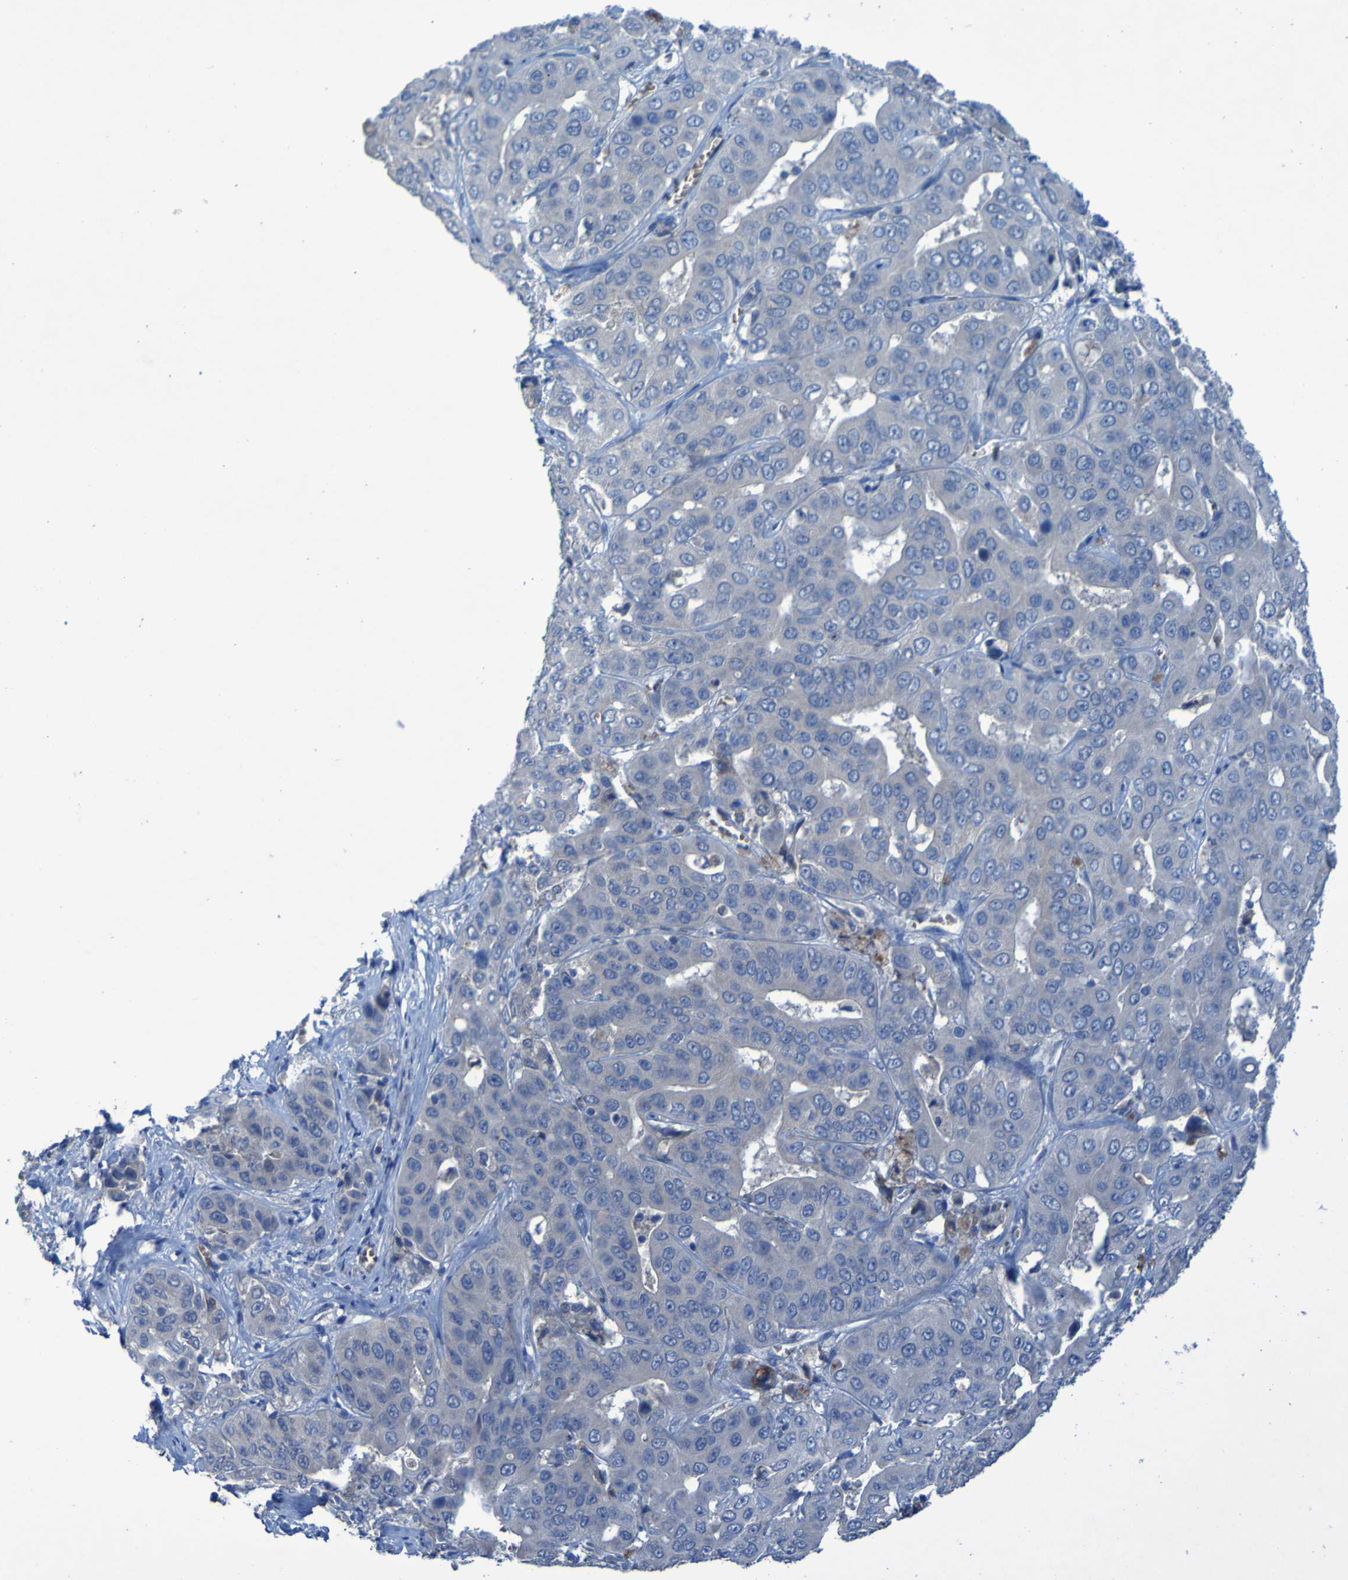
{"staining": {"intensity": "negative", "quantity": "none", "location": "none"}, "tissue": "liver cancer", "cell_type": "Tumor cells", "image_type": "cancer", "snomed": [{"axis": "morphology", "description": "Cholangiocarcinoma"}, {"axis": "topography", "description": "Liver"}], "caption": "Image shows no protein positivity in tumor cells of liver cancer (cholangiocarcinoma) tissue. The staining is performed using DAB (3,3'-diaminobenzidine) brown chromogen with nuclei counter-stained in using hematoxylin.", "gene": "SGK2", "patient": {"sex": "female", "age": 52}}